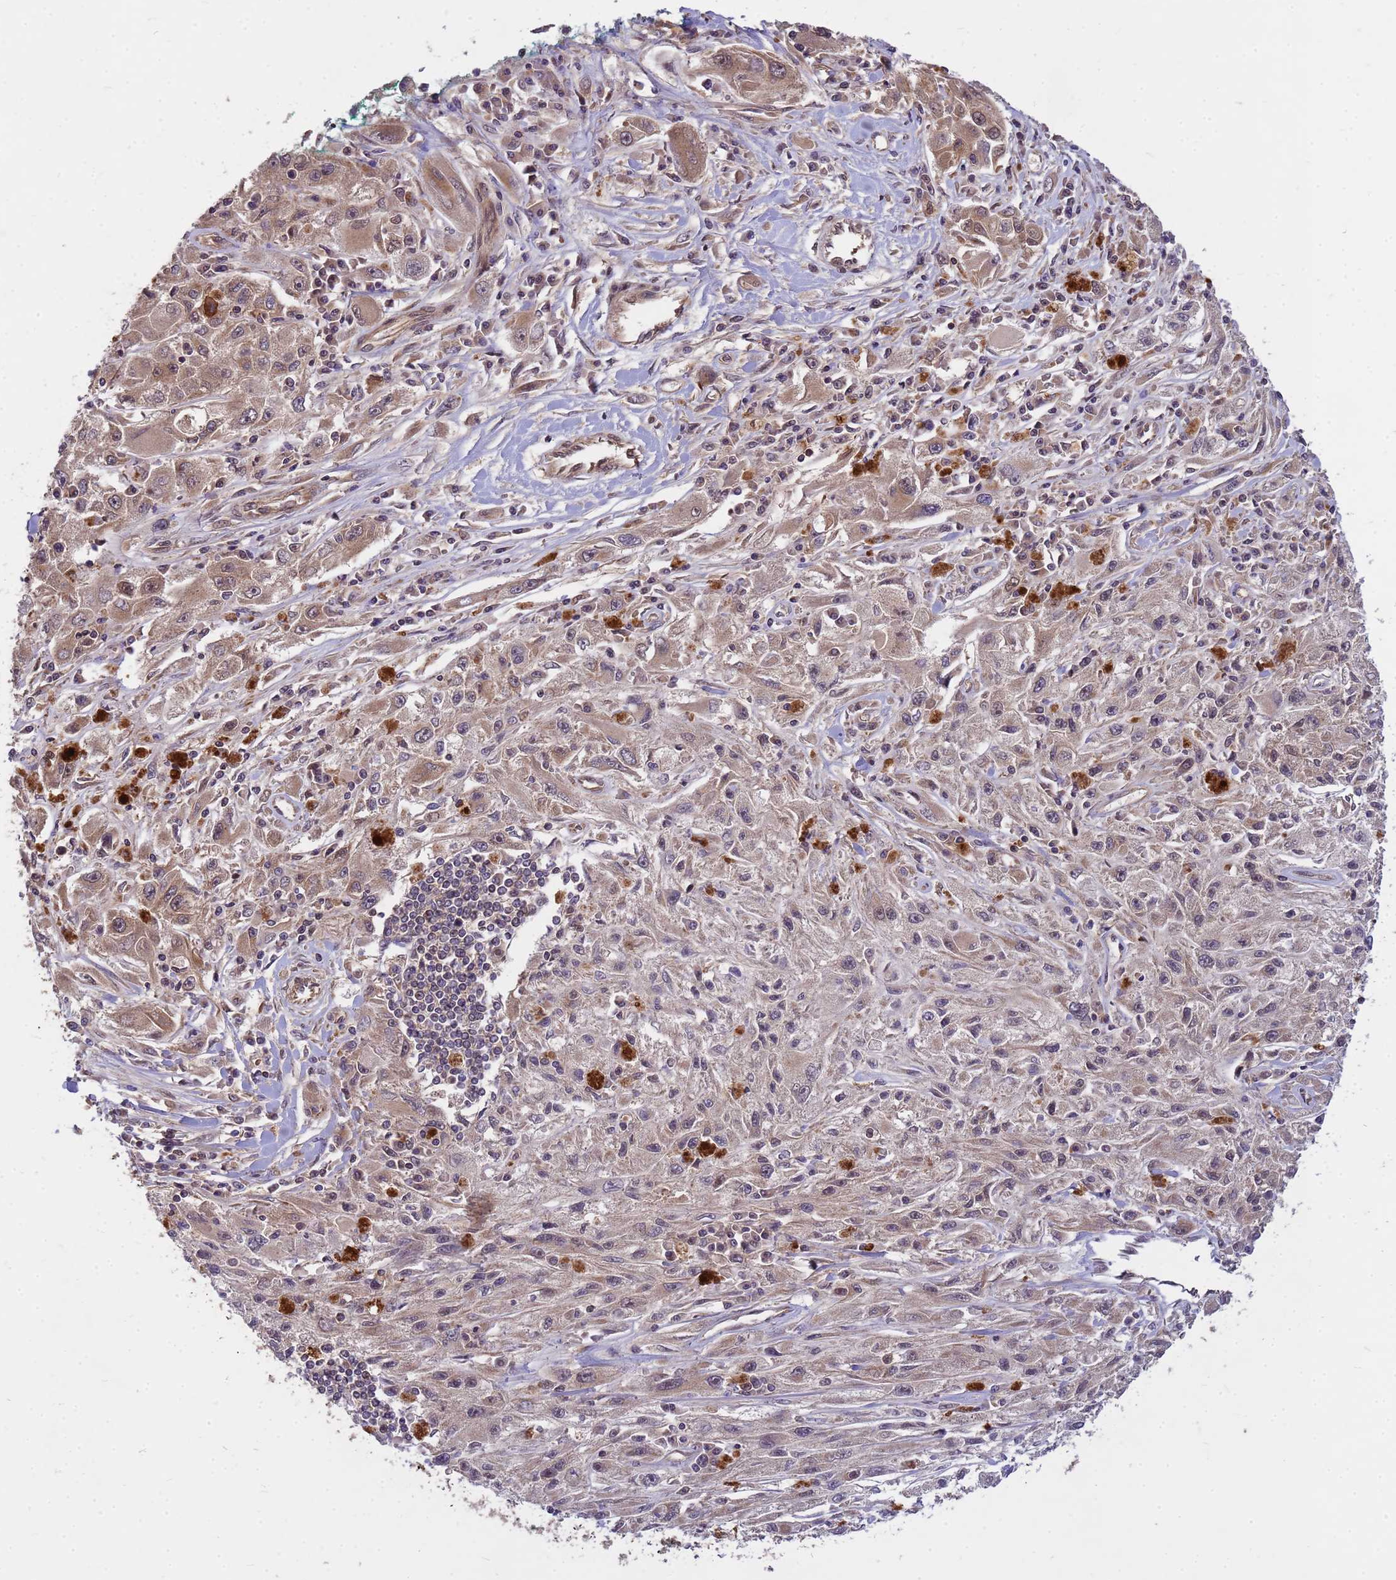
{"staining": {"intensity": "weak", "quantity": "25%-75%", "location": "cytoplasmic/membranous"}, "tissue": "melanoma", "cell_type": "Tumor cells", "image_type": "cancer", "snomed": [{"axis": "morphology", "description": "Malignant melanoma, Metastatic site"}, {"axis": "topography", "description": "Skin"}], "caption": "IHC photomicrograph of neoplastic tissue: melanoma stained using immunohistochemistry displays low levels of weak protein expression localized specifically in the cytoplasmic/membranous of tumor cells, appearing as a cytoplasmic/membranous brown color.", "gene": "PPP2CB", "patient": {"sex": "male", "age": 53}}